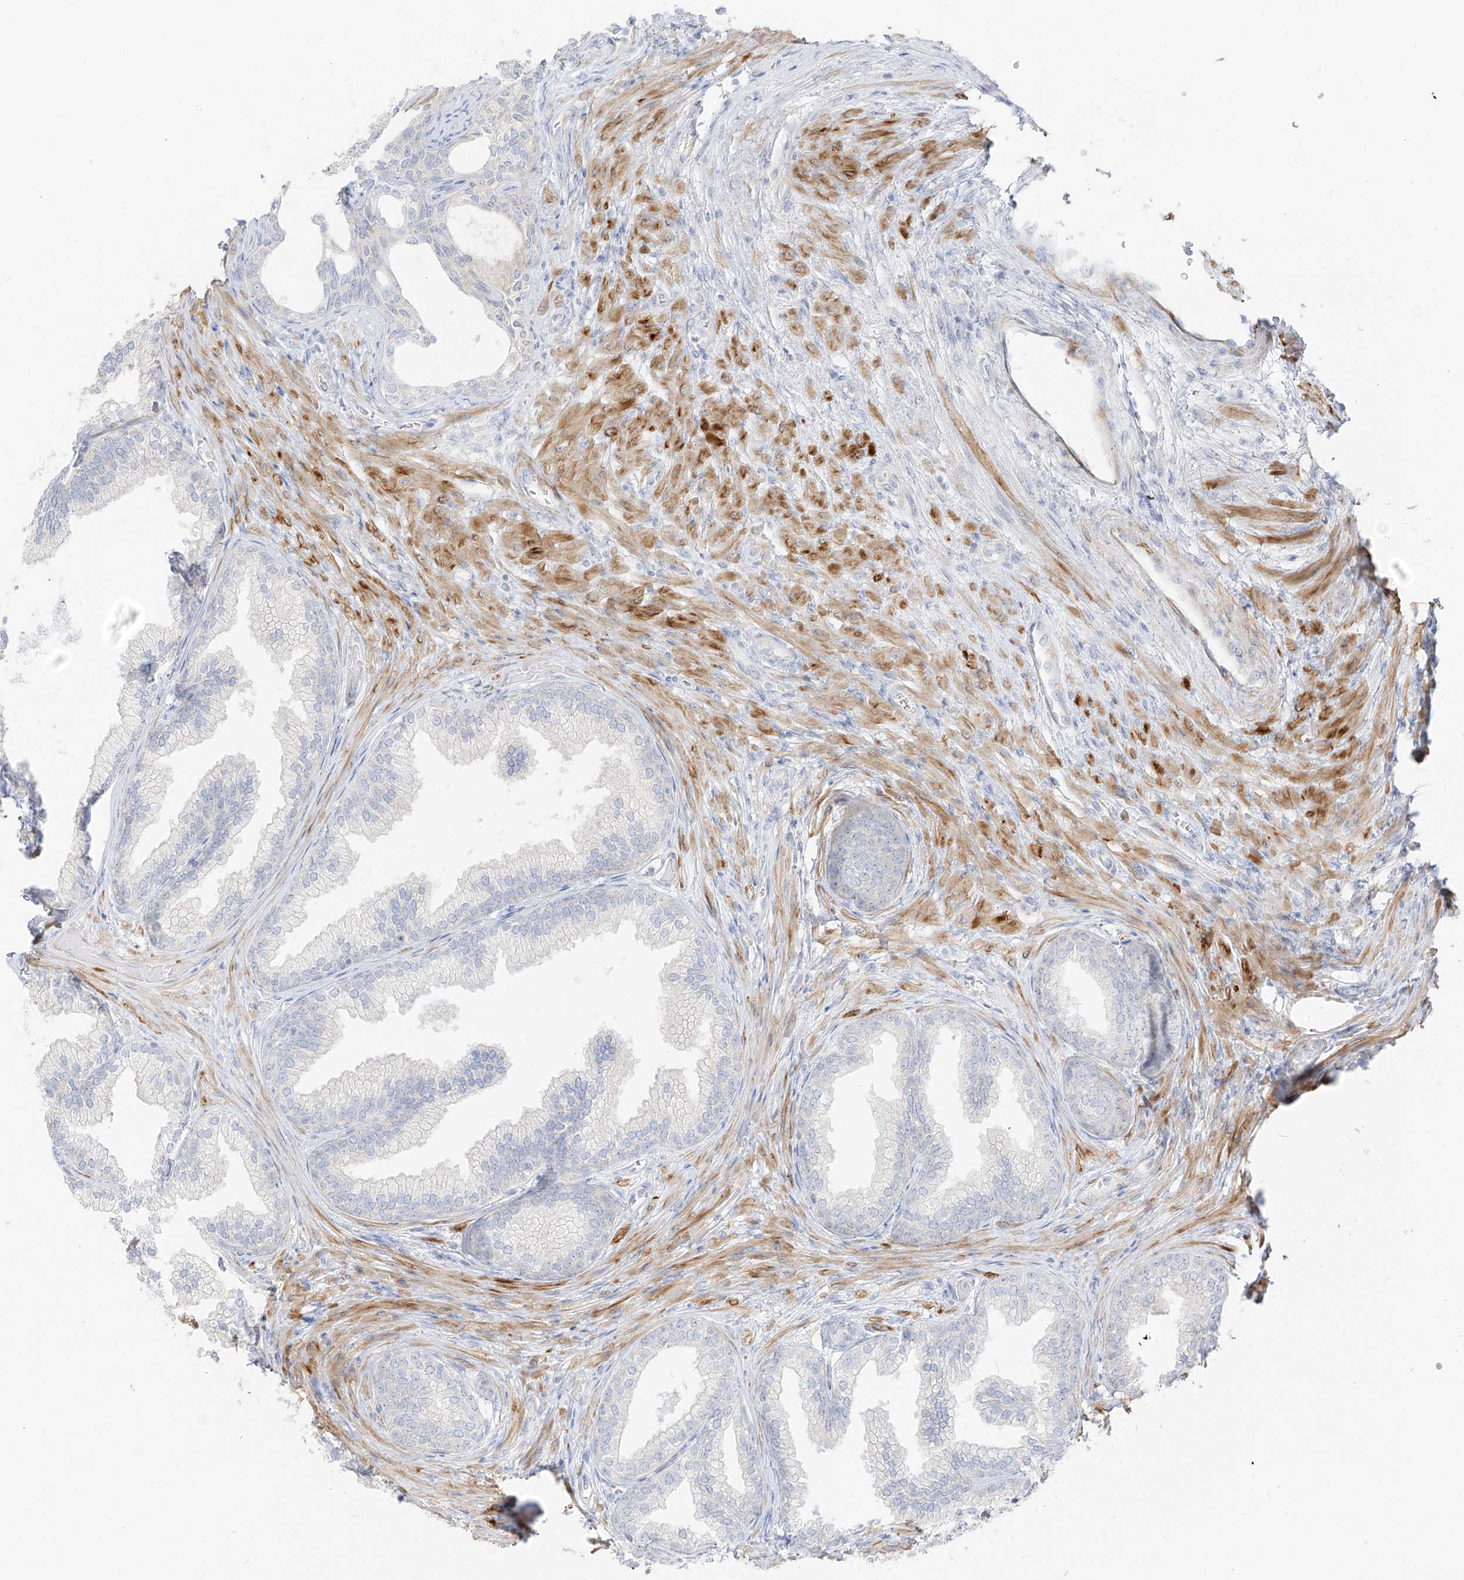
{"staining": {"intensity": "negative", "quantity": "none", "location": "none"}, "tissue": "prostate", "cell_type": "Glandular cells", "image_type": "normal", "snomed": [{"axis": "morphology", "description": "Normal tissue, NOS"}, {"axis": "topography", "description": "Prostate"}], "caption": "Prostate was stained to show a protein in brown. There is no significant staining in glandular cells. Brightfield microscopy of IHC stained with DAB (3,3'-diaminobenzidine) (brown) and hematoxylin (blue), captured at high magnification.", "gene": "C11orf87", "patient": {"sex": "male", "age": 76}}